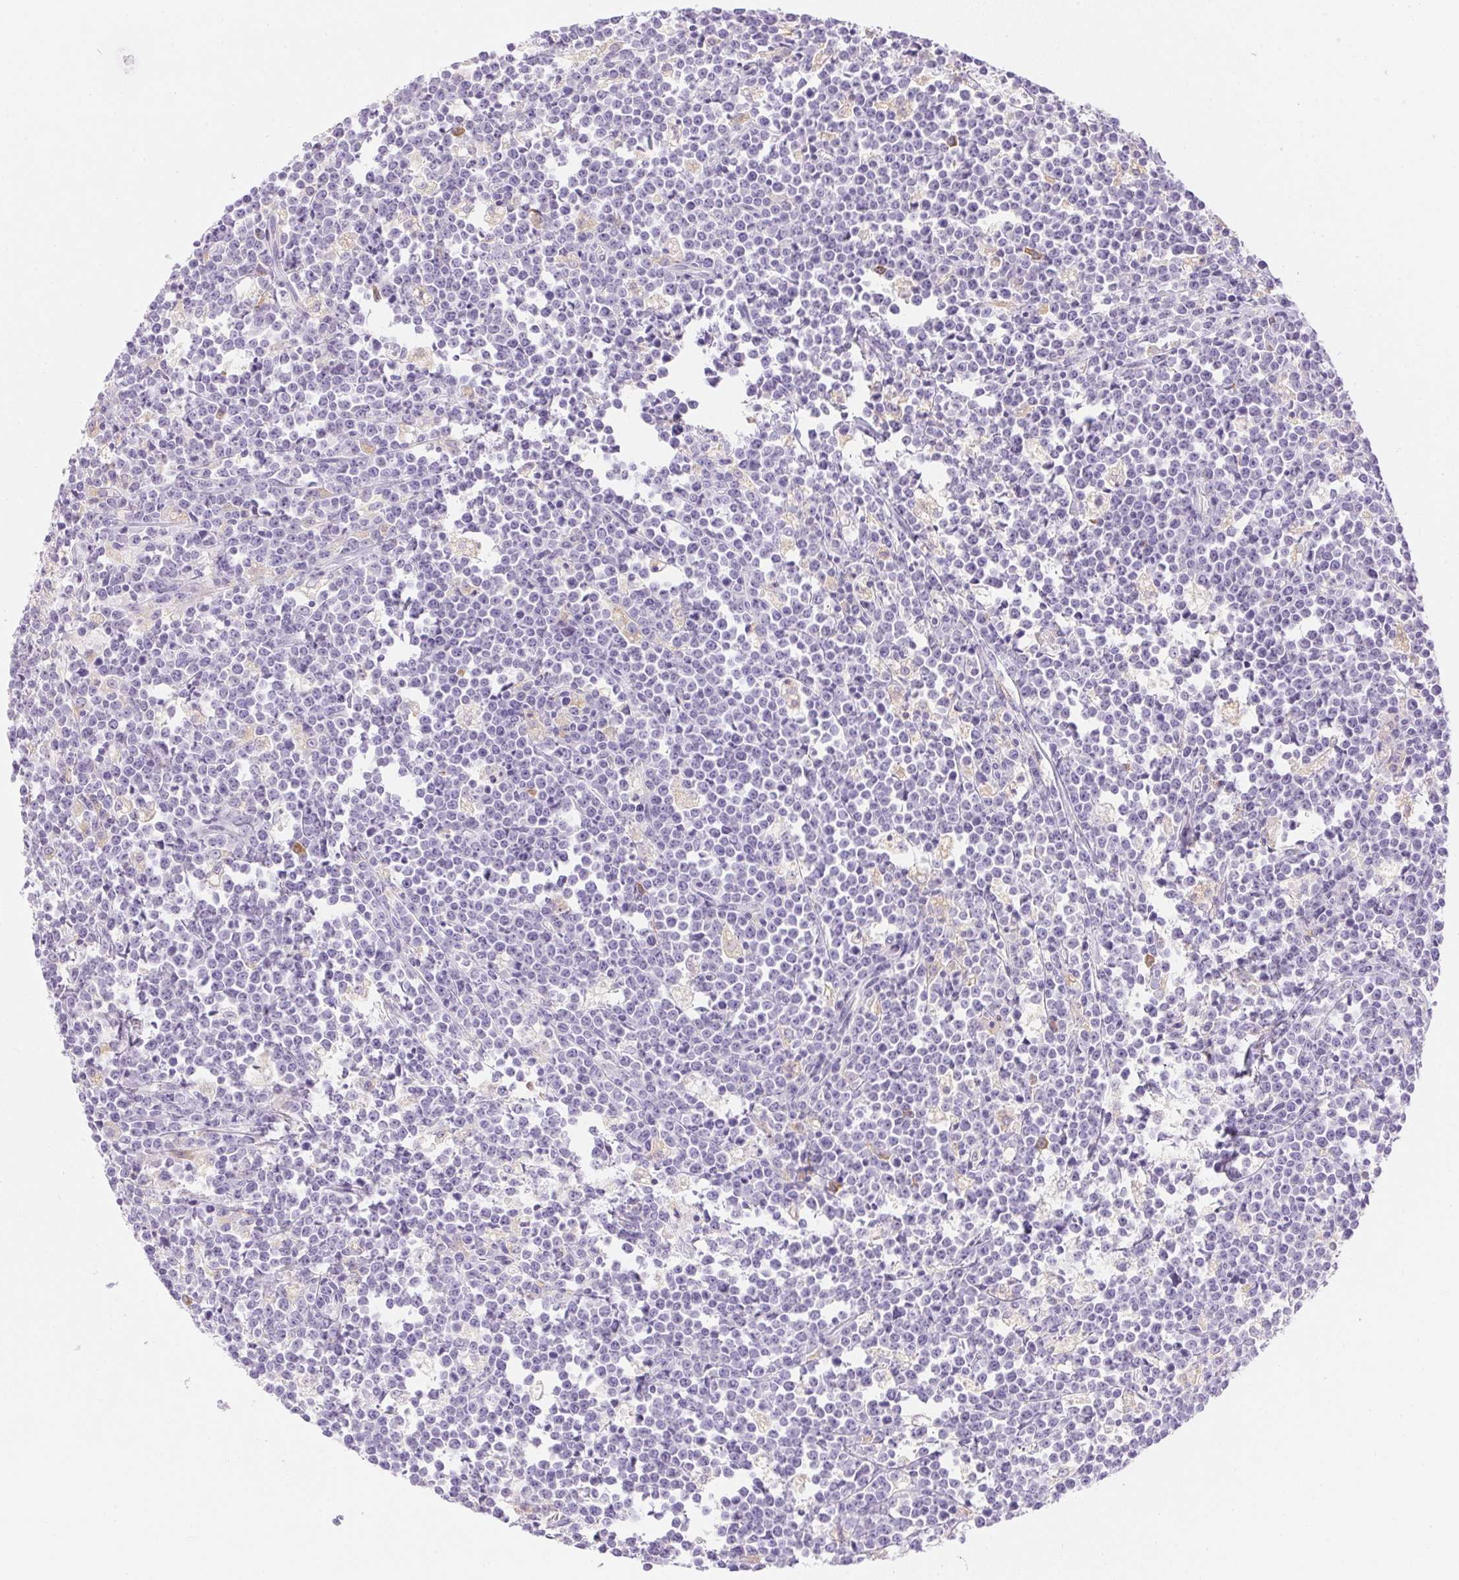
{"staining": {"intensity": "negative", "quantity": "none", "location": "none"}, "tissue": "lymphoma", "cell_type": "Tumor cells", "image_type": "cancer", "snomed": [{"axis": "morphology", "description": "Malignant lymphoma, non-Hodgkin's type, High grade"}, {"axis": "topography", "description": "Small intestine"}], "caption": "IHC of high-grade malignant lymphoma, non-Hodgkin's type reveals no positivity in tumor cells. (Brightfield microscopy of DAB (3,3'-diaminobenzidine) immunohistochemistry (IHC) at high magnification).", "gene": "ATP6V1G3", "patient": {"sex": "female", "age": 56}}